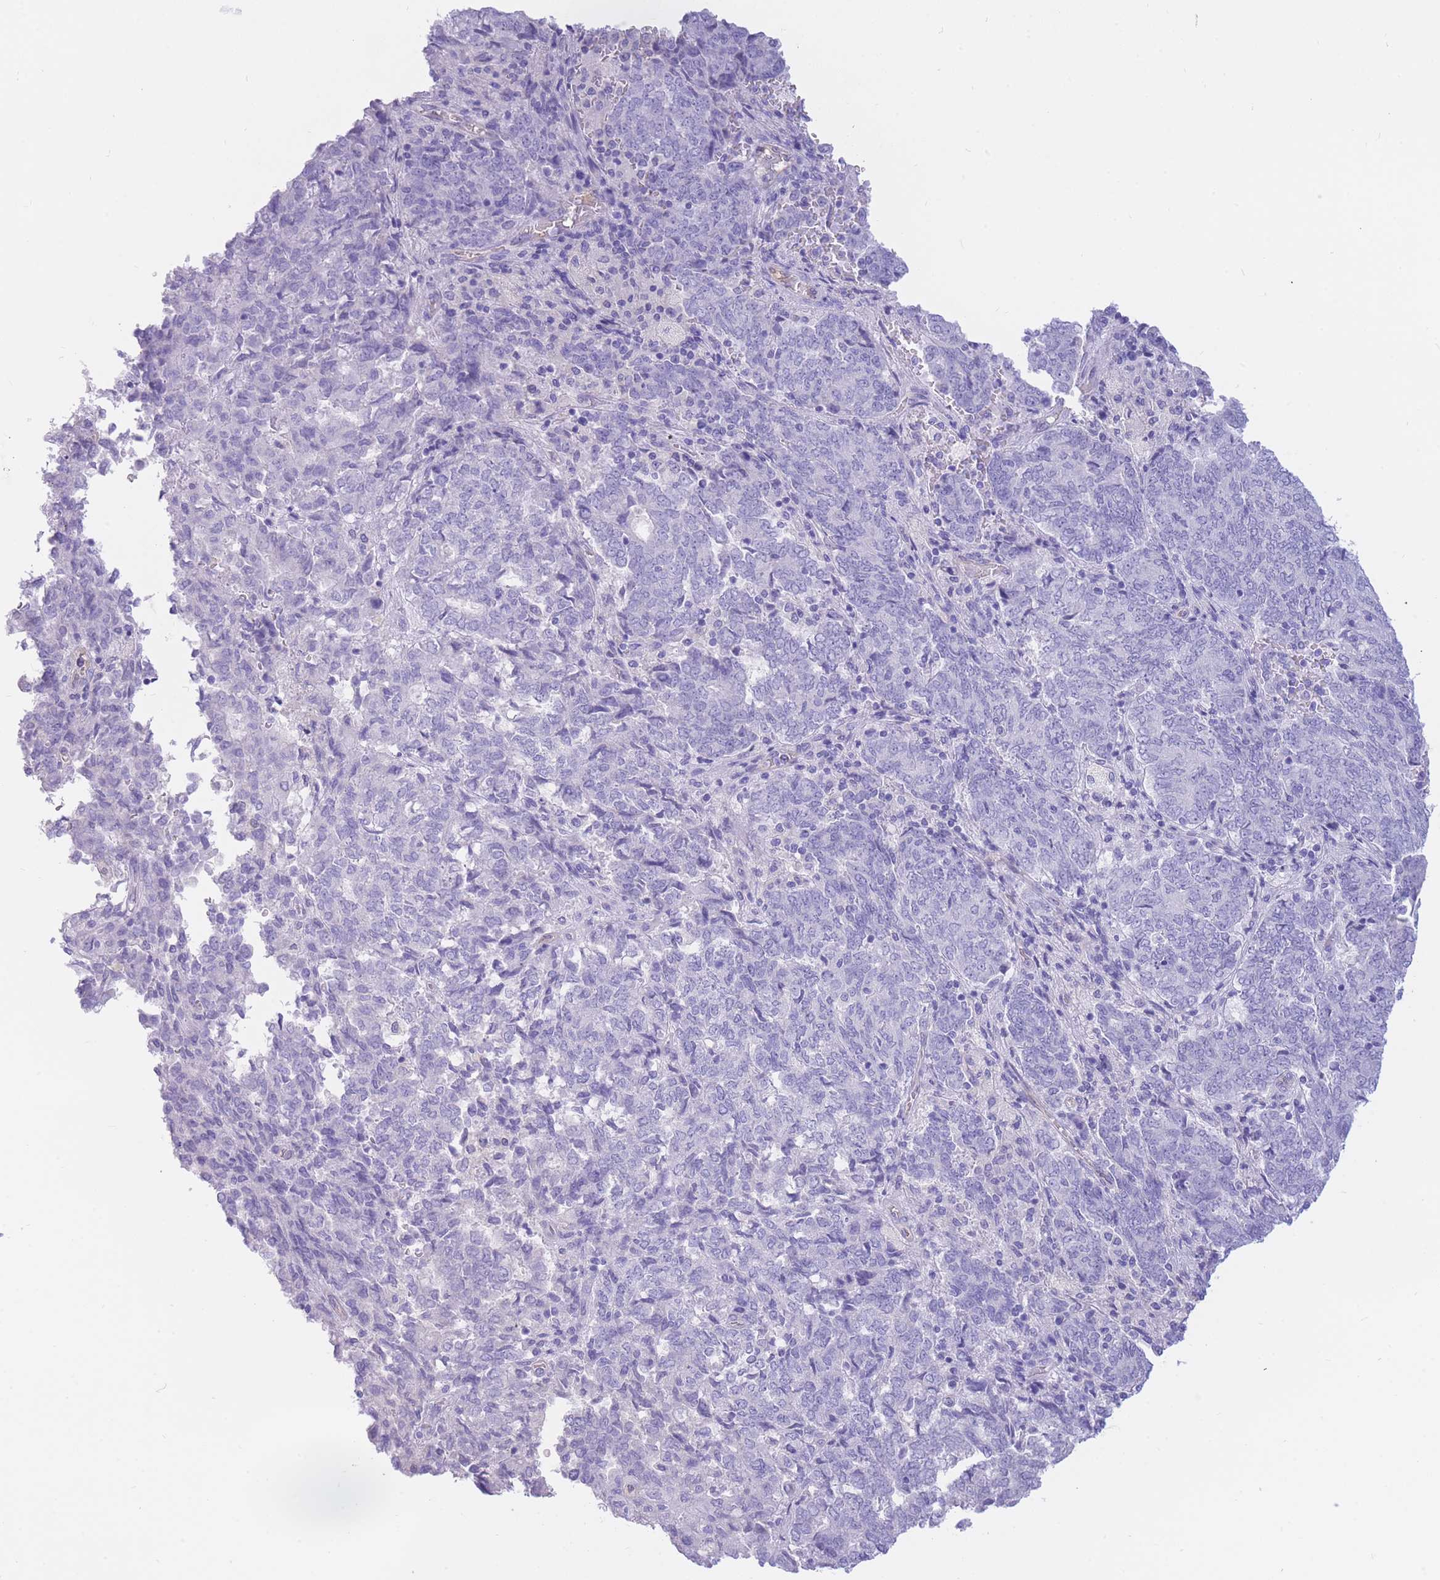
{"staining": {"intensity": "negative", "quantity": "none", "location": "none"}, "tissue": "endometrial cancer", "cell_type": "Tumor cells", "image_type": "cancer", "snomed": [{"axis": "morphology", "description": "Adenocarcinoma, NOS"}, {"axis": "topography", "description": "Endometrium"}], "caption": "A high-resolution image shows immunohistochemistry (IHC) staining of endometrial cancer, which exhibits no significant positivity in tumor cells.", "gene": "SULT1A1", "patient": {"sex": "female", "age": 80}}